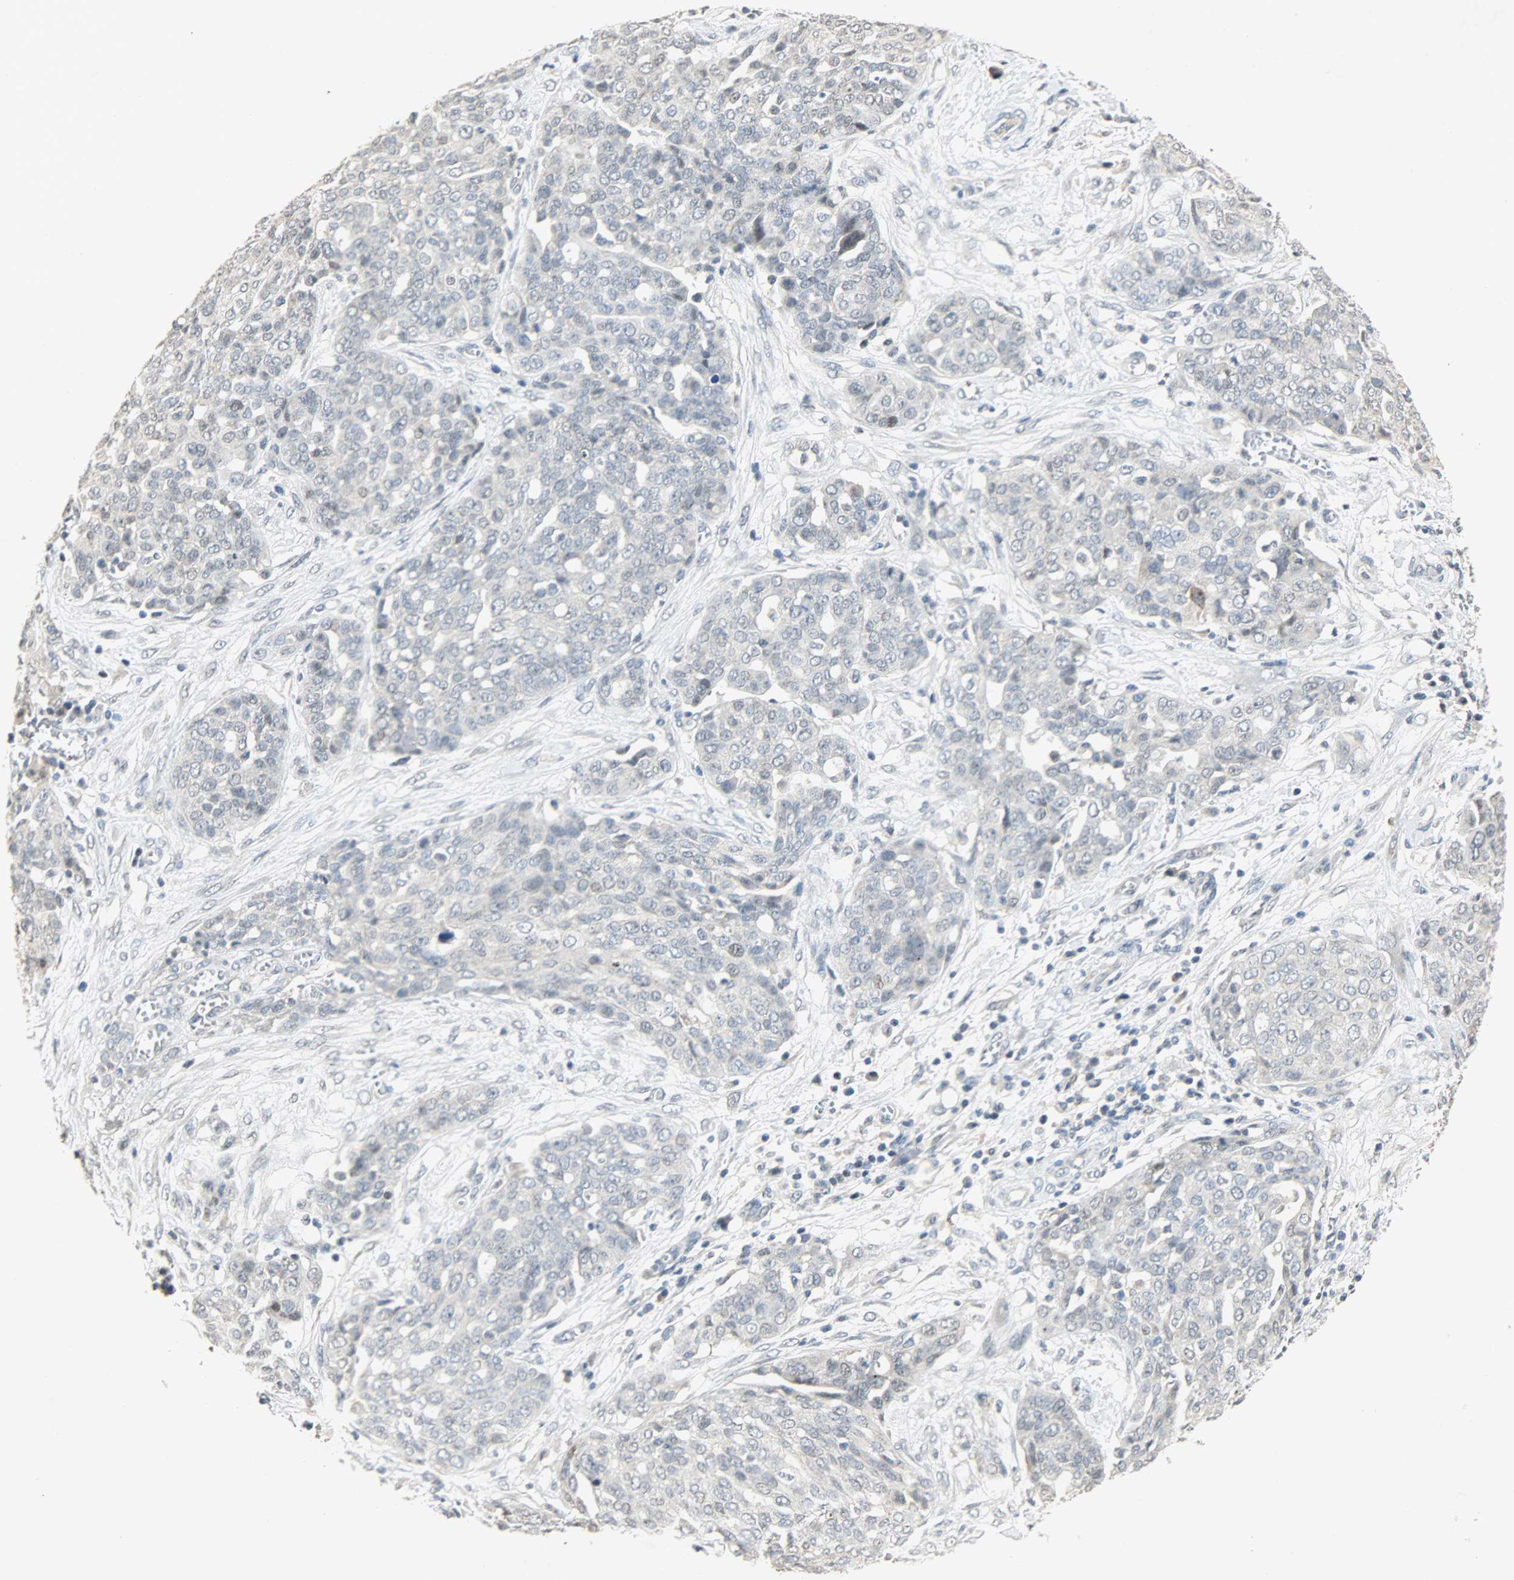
{"staining": {"intensity": "negative", "quantity": "none", "location": "none"}, "tissue": "ovarian cancer", "cell_type": "Tumor cells", "image_type": "cancer", "snomed": [{"axis": "morphology", "description": "Cystadenocarcinoma, serous, NOS"}, {"axis": "topography", "description": "Soft tissue"}, {"axis": "topography", "description": "Ovary"}], "caption": "High magnification brightfield microscopy of serous cystadenocarcinoma (ovarian) stained with DAB (brown) and counterstained with hematoxylin (blue): tumor cells show no significant positivity.", "gene": "DNAJB6", "patient": {"sex": "female", "age": 57}}